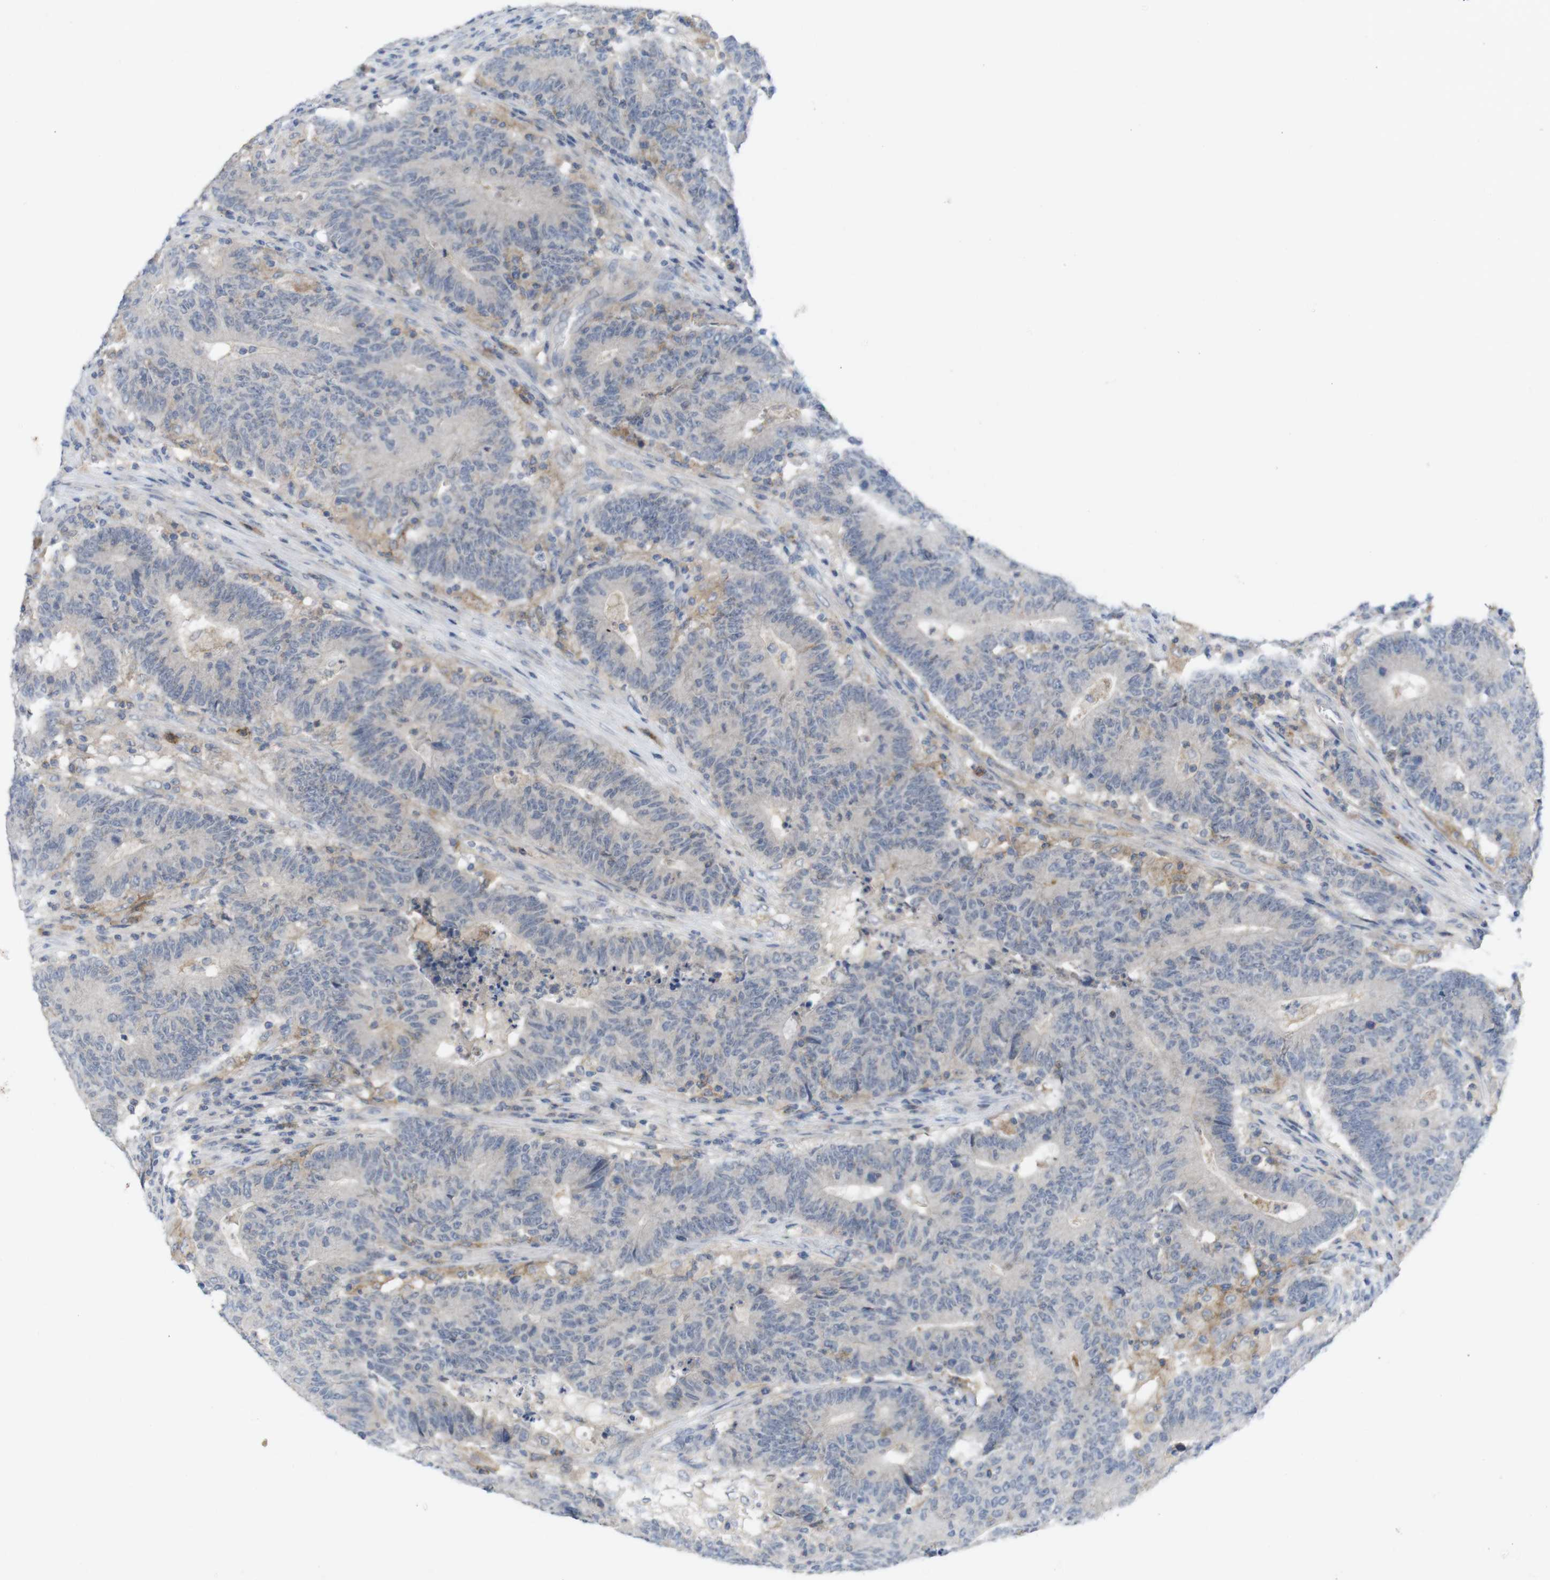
{"staining": {"intensity": "negative", "quantity": "none", "location": "none"}, "tissue": "colorectal cancer", "cell_type": "Tumor cells", "image_type": "cancer", "snomed": [{"axis": "morphology", "description": "Normal tissue, NOS"}, {"axis": "morphology", "description": "Adenocarcinoma, NOS"}, {"axis": "topography", "description": "Colon"}], "caption": "Immunohistochemistry micrograph of neoplastic tissue: human colorectal cancer stained with DAB (3,3'-diaminobenzidine) shows no significant protein staining in tumor cells.", "gene": "SLAMF7", "patient": {"sex": "female", "age": 75}}